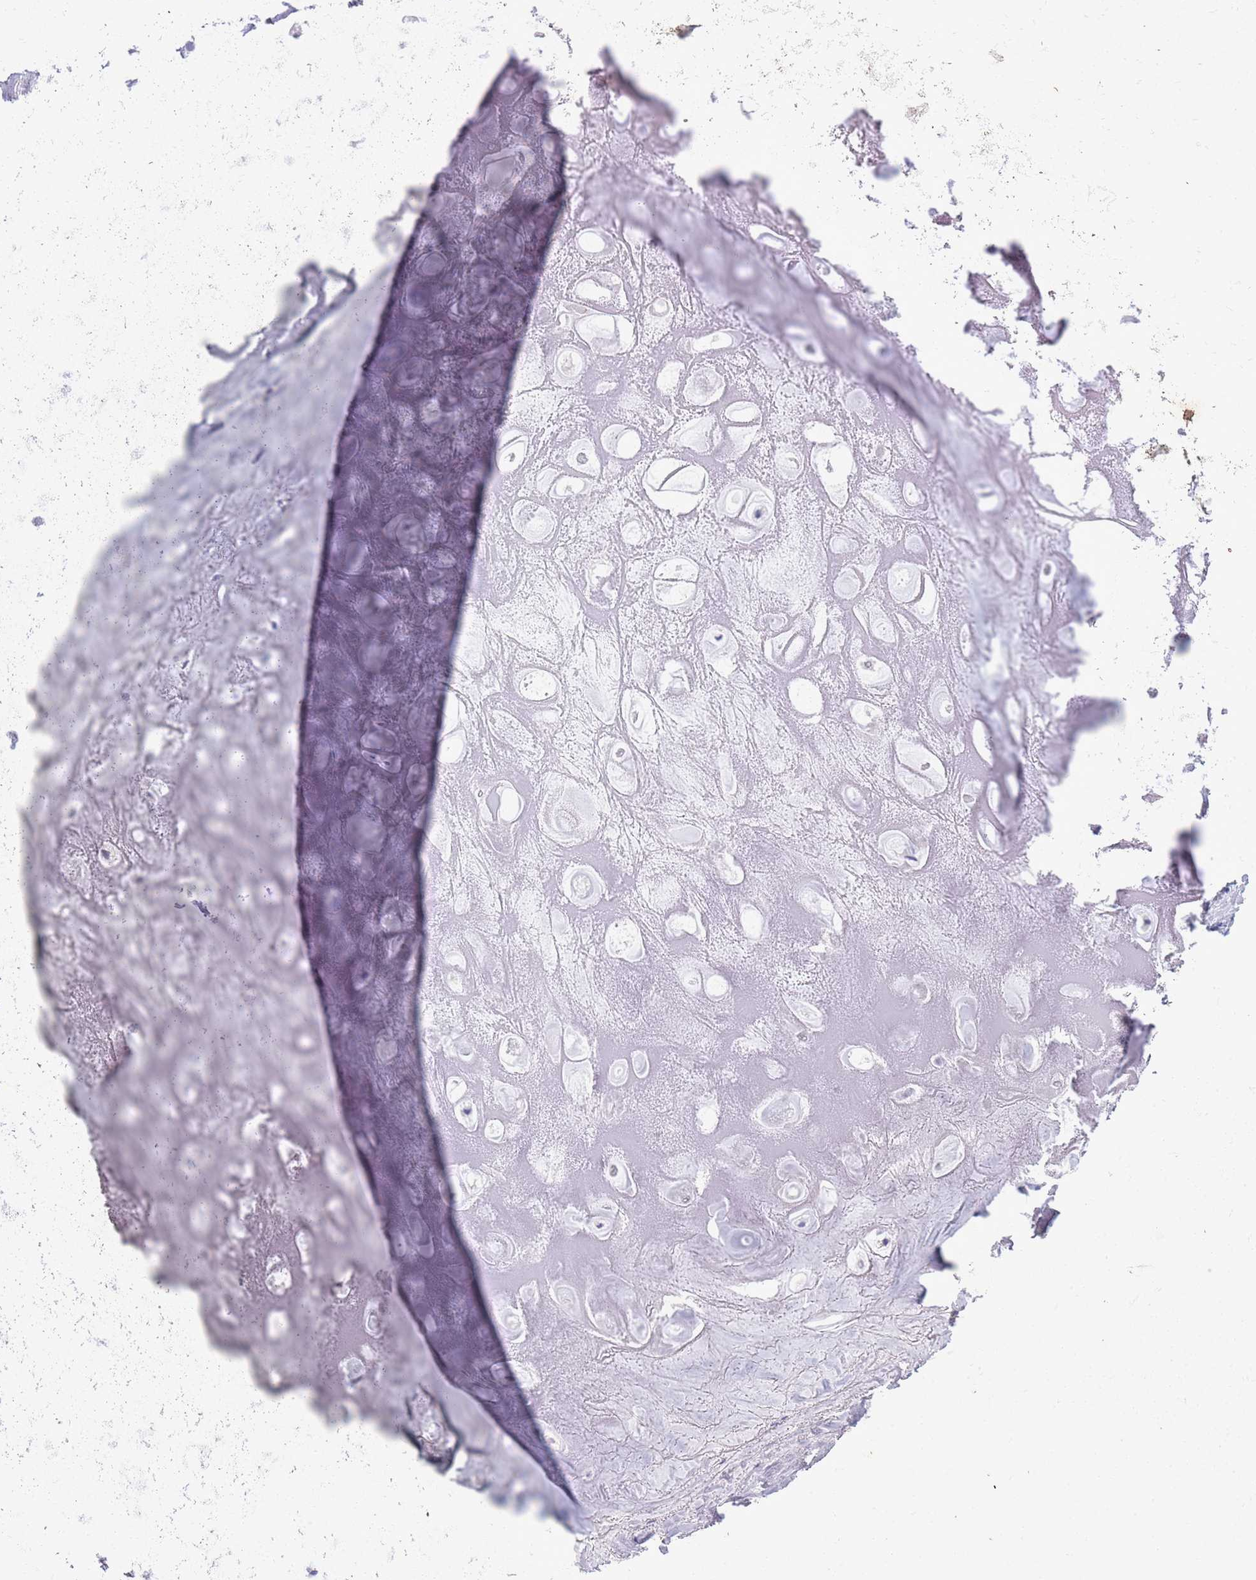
{"staining": {"intensity": "negative", "quantity": "none", "location": "none"}, "tissue": "adipose tissue", "cell_type": "Adipocytes", "image_type": "normal", "snomed": [{"axis": "morphology", "description": "Normal tissue, NOS"}, {"axis": "topography", "description": "Cartilage tissue"}], "caption": "Adipocytes show no significant protein expression in normal adipose tissue.", "gene": "BCL11B", "patient": {"sex": "male", "age": 81}}